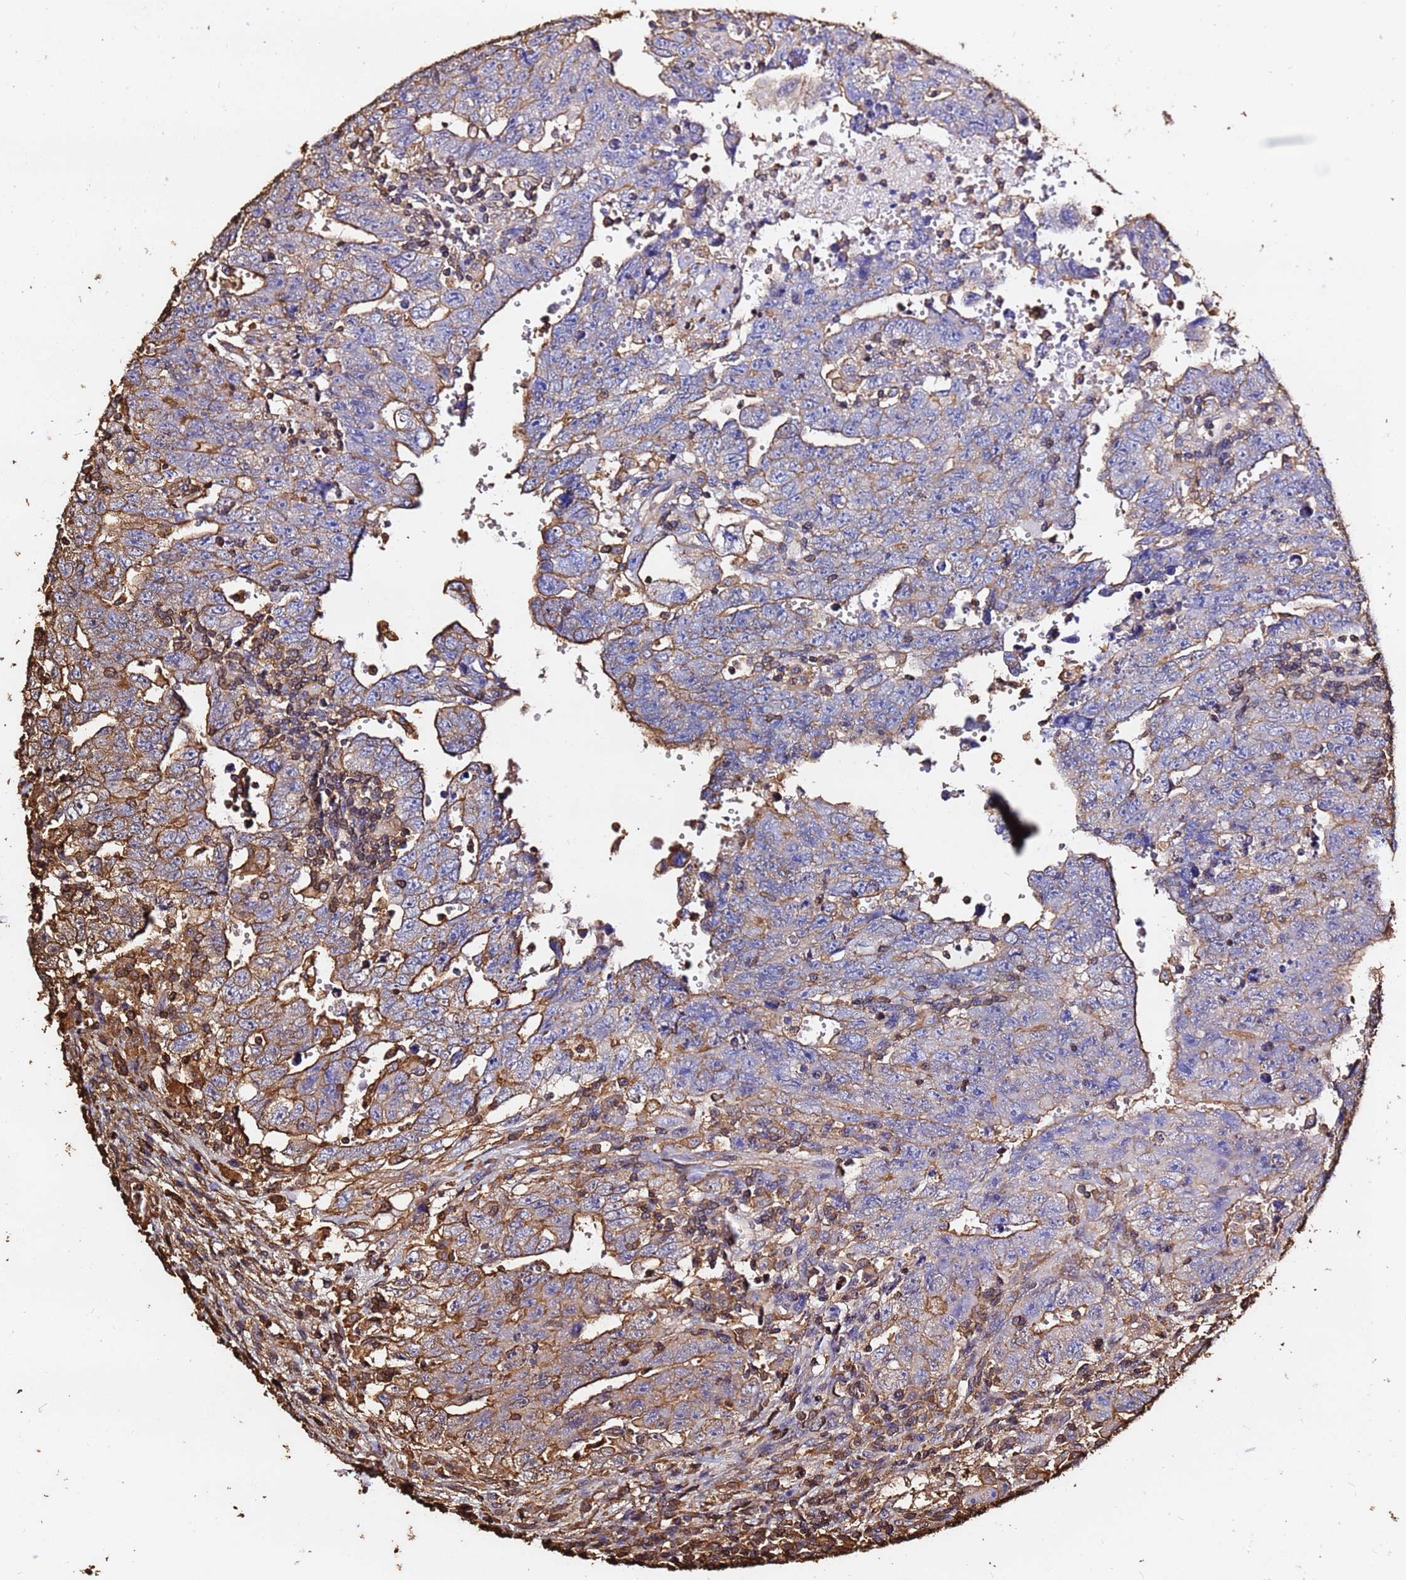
{"staining": {"intensity": "moderate", "quantity": "25%-75%", "location": "cytoplasmic/membranous"}, "tissue": "testis cancer", "cell_type": "Tumor cells", "image_type": "cancer", "snomed": [{"axis": "morphology", "description": "Carcinoma, Embryonal, NOS"}, {"axis": "topography", "description": "Testis"}], "caption": "High-power microscopy captured an immunohistochemistry (IHC) histopathology image of testis cancer, revealing moderate cytoplasmic/membranous positivity in about 25%-75% of tumor cells.", "gene": "ACTB", "patient": {"sex": "male", "age": 28}}